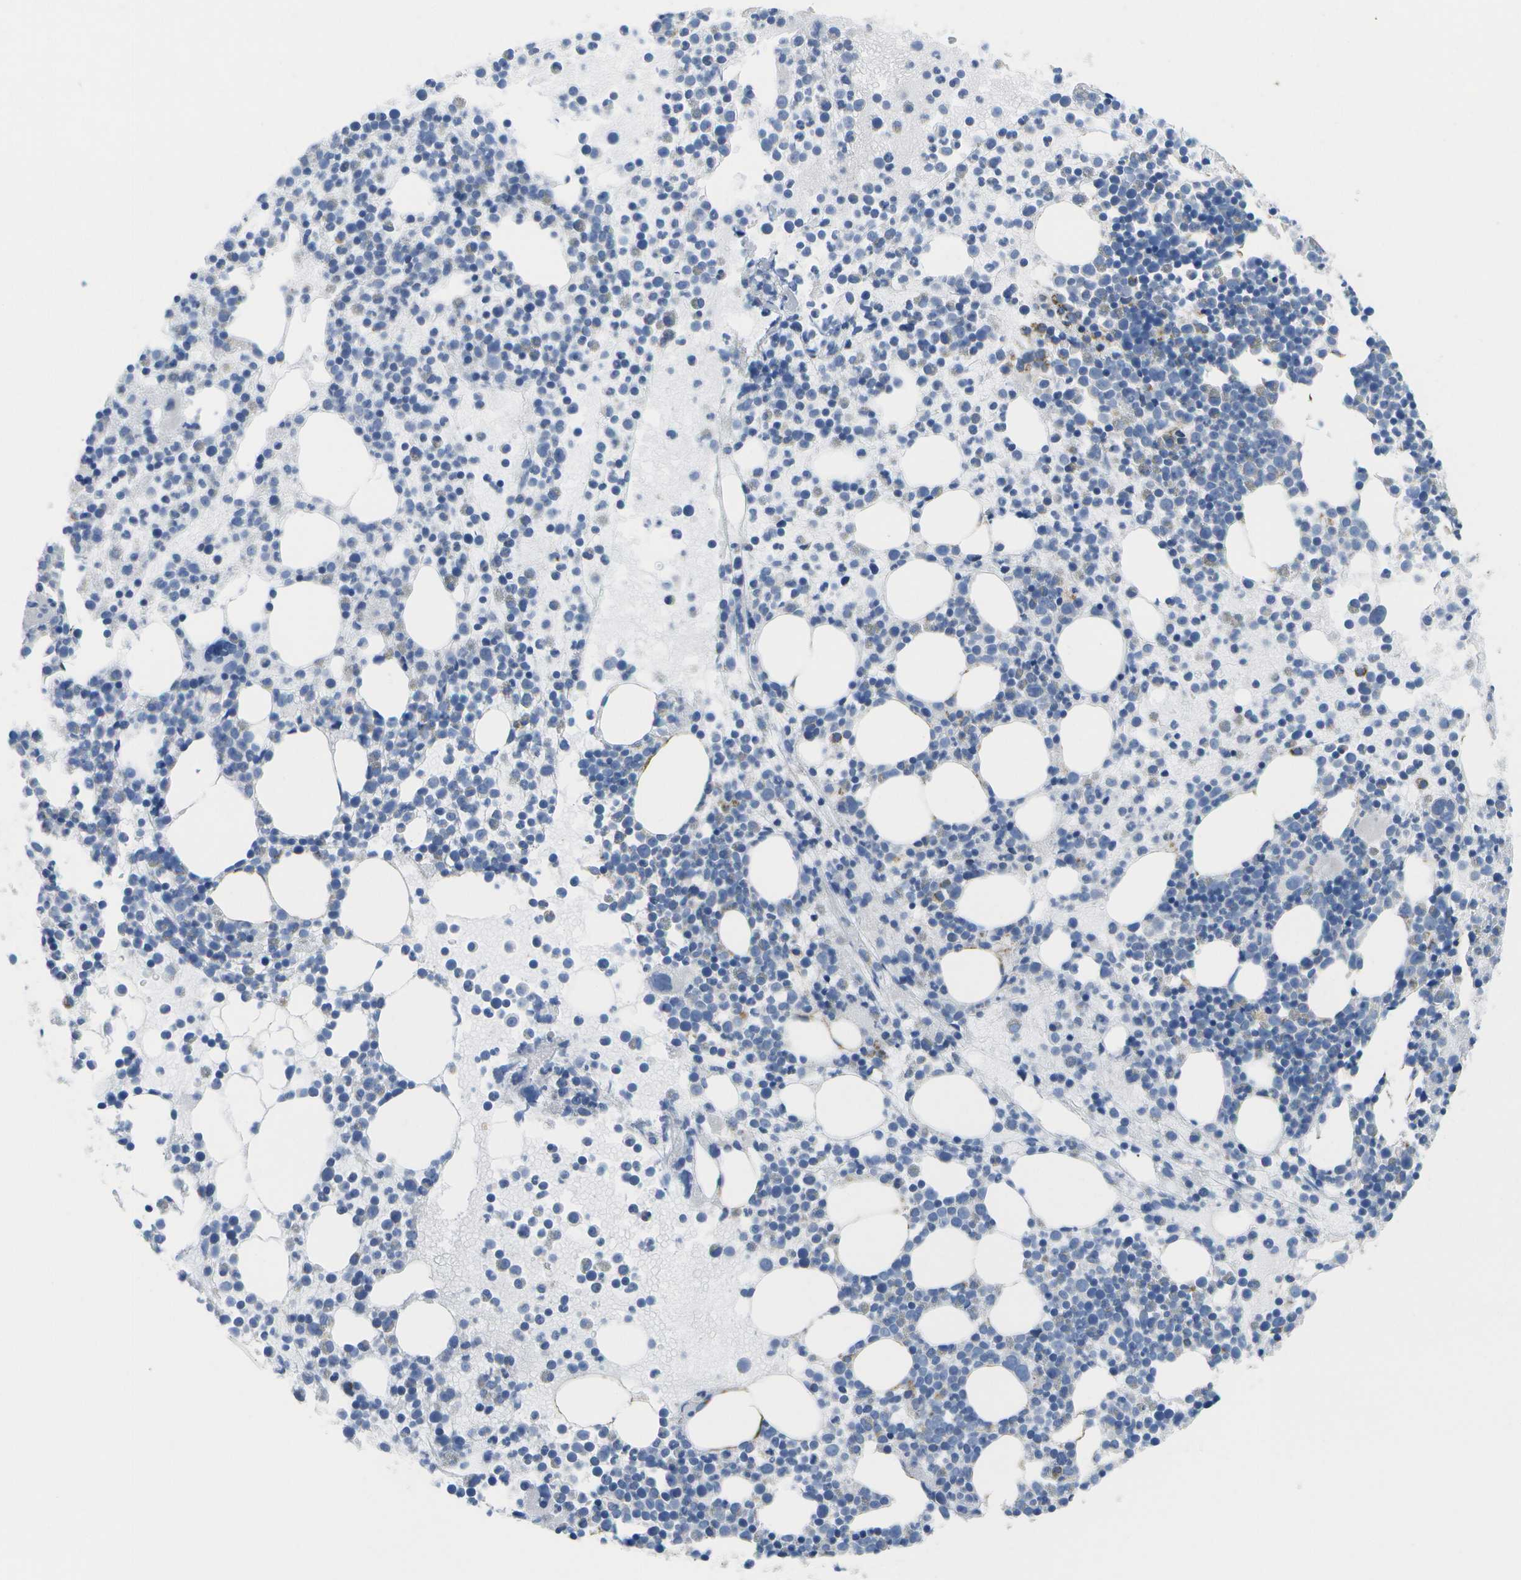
{"staining": {"intensity": "moderate", "quantity": "<25%", "location": "cytoplasmic/membranous"}, "tissue": "bone marrow", "cell_type": "Hematopoietic cells", "image_type": "normal", "snomed": [{"axis": "morphology", "description": "Normal tissue, NOS"}, {"axis": "morphology", "description": "Inflammation, NOS"}, {"axis": "topography", "description": "Bone marrow"}], "caption": "Protein positivity by IHC shows moderate cytoplasmic/membranous expression in approximately <25% of hematopoietic cells in normal bone marrow. Immunohistochemistry stains the protein of interest in brown and the nuclei are stained blue.", "gene": "TMEM223", "patient": {"sex": "male", "age": 58}}